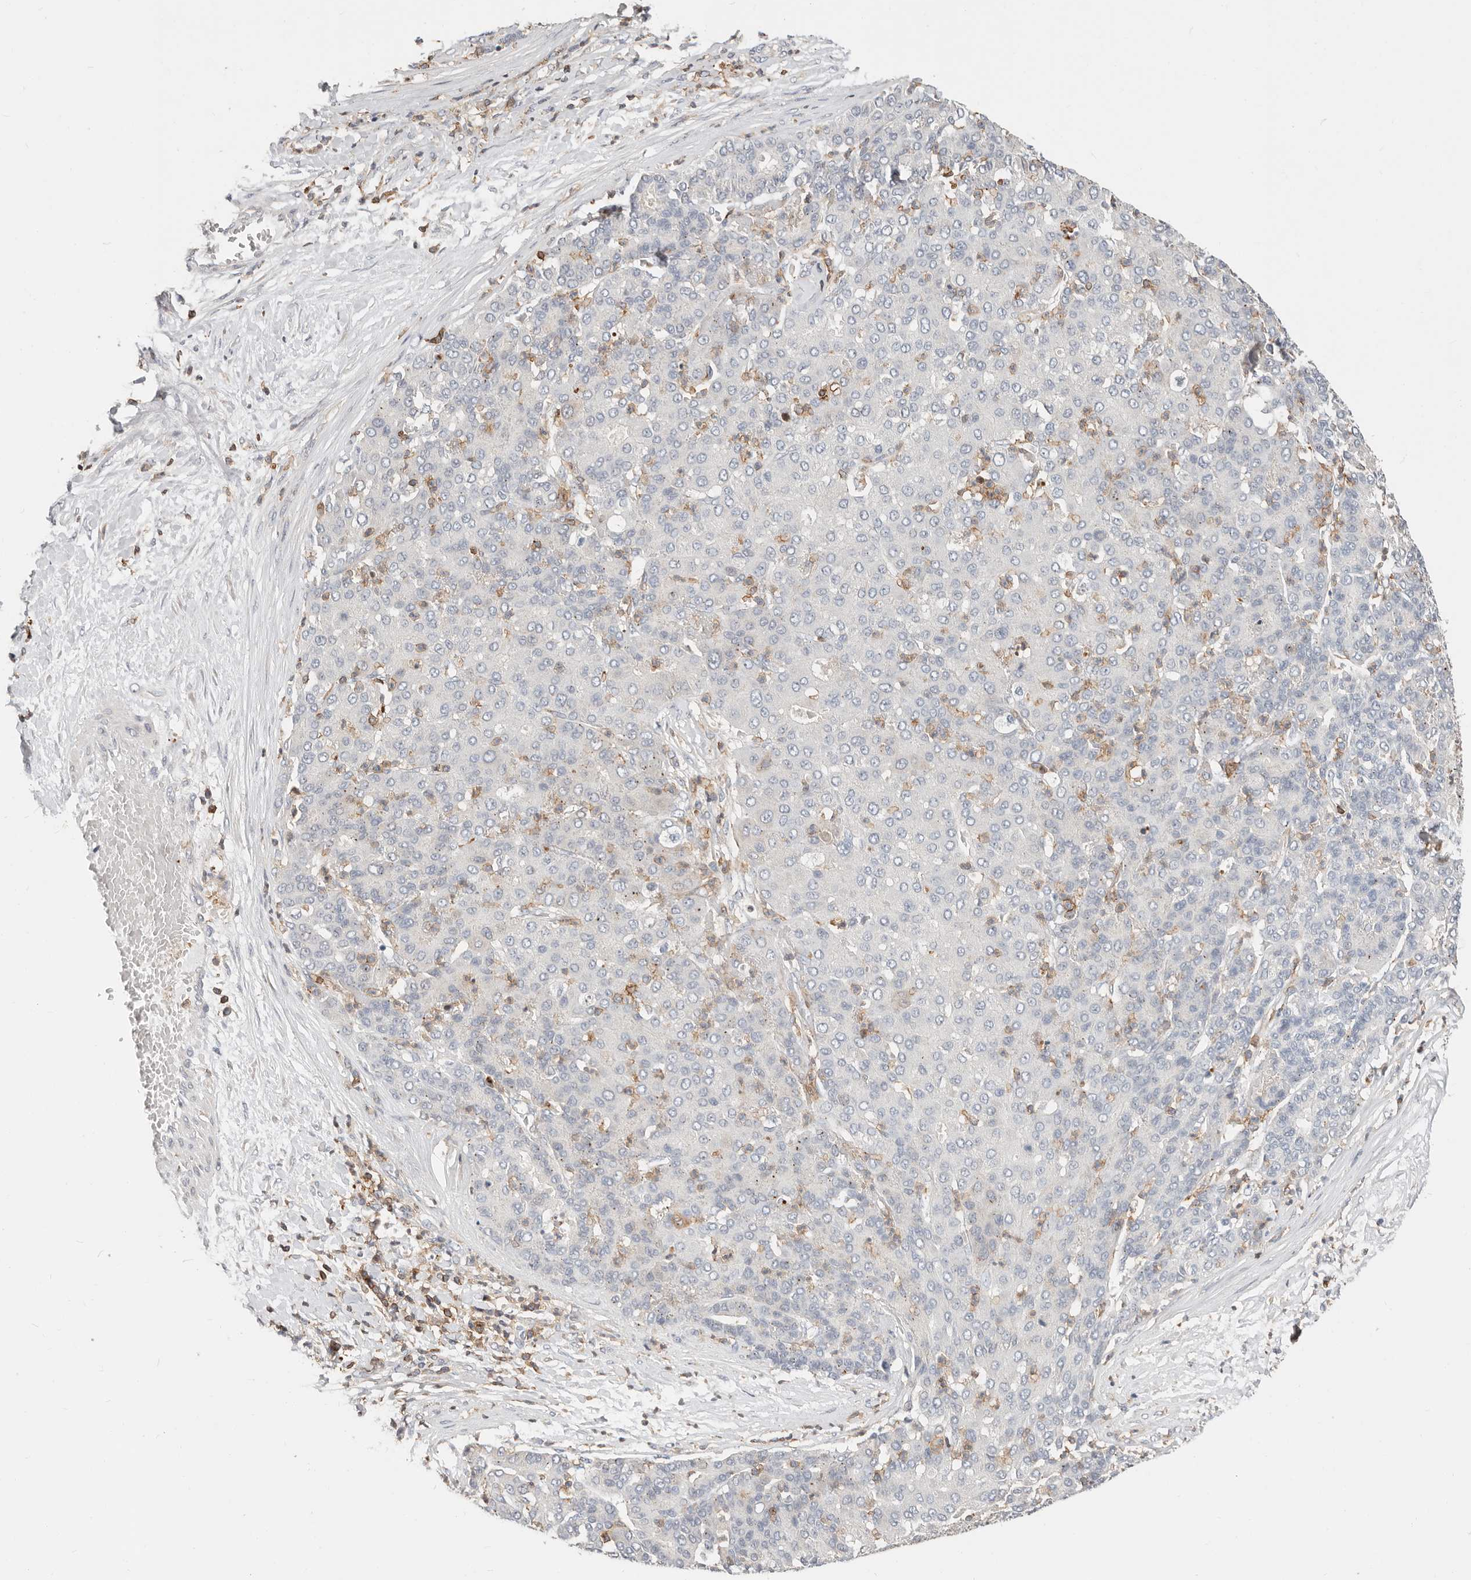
{"staining": {"intensity": "negative", "quantity": "none", "location": "none"}, "tissue": "liver cancer", "cell_type": "Tumor cells", "image_type": "cancer", "snomed": [{"axis": "morphology", "description": "Carcinoma, Hepatocellular, NOS"}, {"axis": "topography", "description": "Liver"}], "caption": "Liver hepatocellular carcinoma was stained to show a protein in brown. There is no significant staining in tumor cells. (DAB (3,3'-diaminobenzidine) immunohistochemistry, high magnification).", "gene": "TMEM63B", "patient": {"sex": "male", "age": 65}}